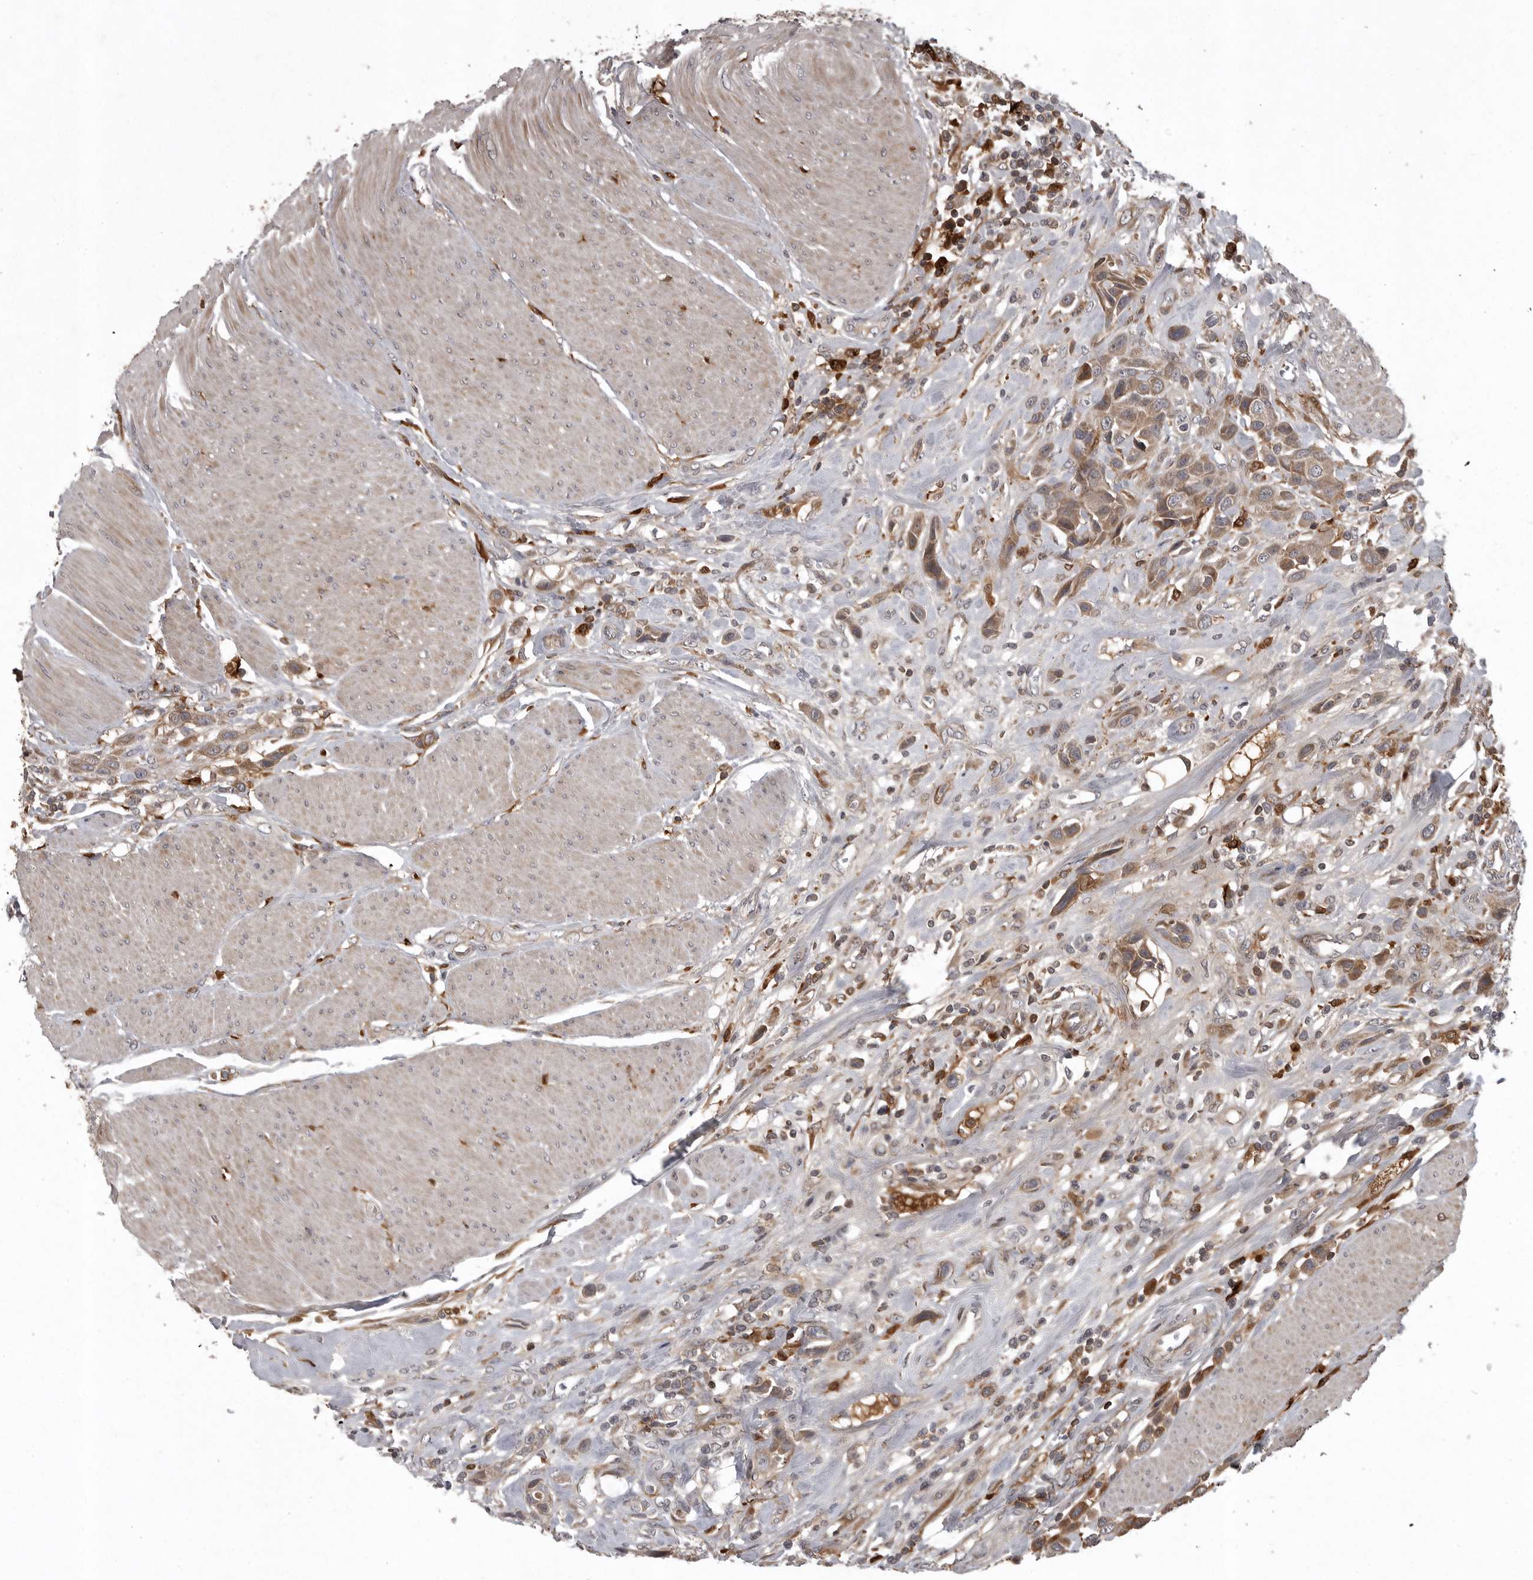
{"staining": {"intensity": "moderate", "quantity": ">75%", "location": "cytoplasmic/membranous"}, "tissue": "urothelial cancer", "cell_type": "Tumor cells", "image_type": "cancer", "snomed": [{"axis": "morphology", "description": "Urothelial carcinoma, High grade"}, {"axis": "topography", "description": "Urinary bladder"}], "caption": "This micrograph exhibits immunohistochemistry staining of human urothelial cancer, with medium moderate cytoplasmic/membranous staining in about >75% of tumor cells.", "gene": "GPR31", "patient": {"sex": "male", "age": 50}}